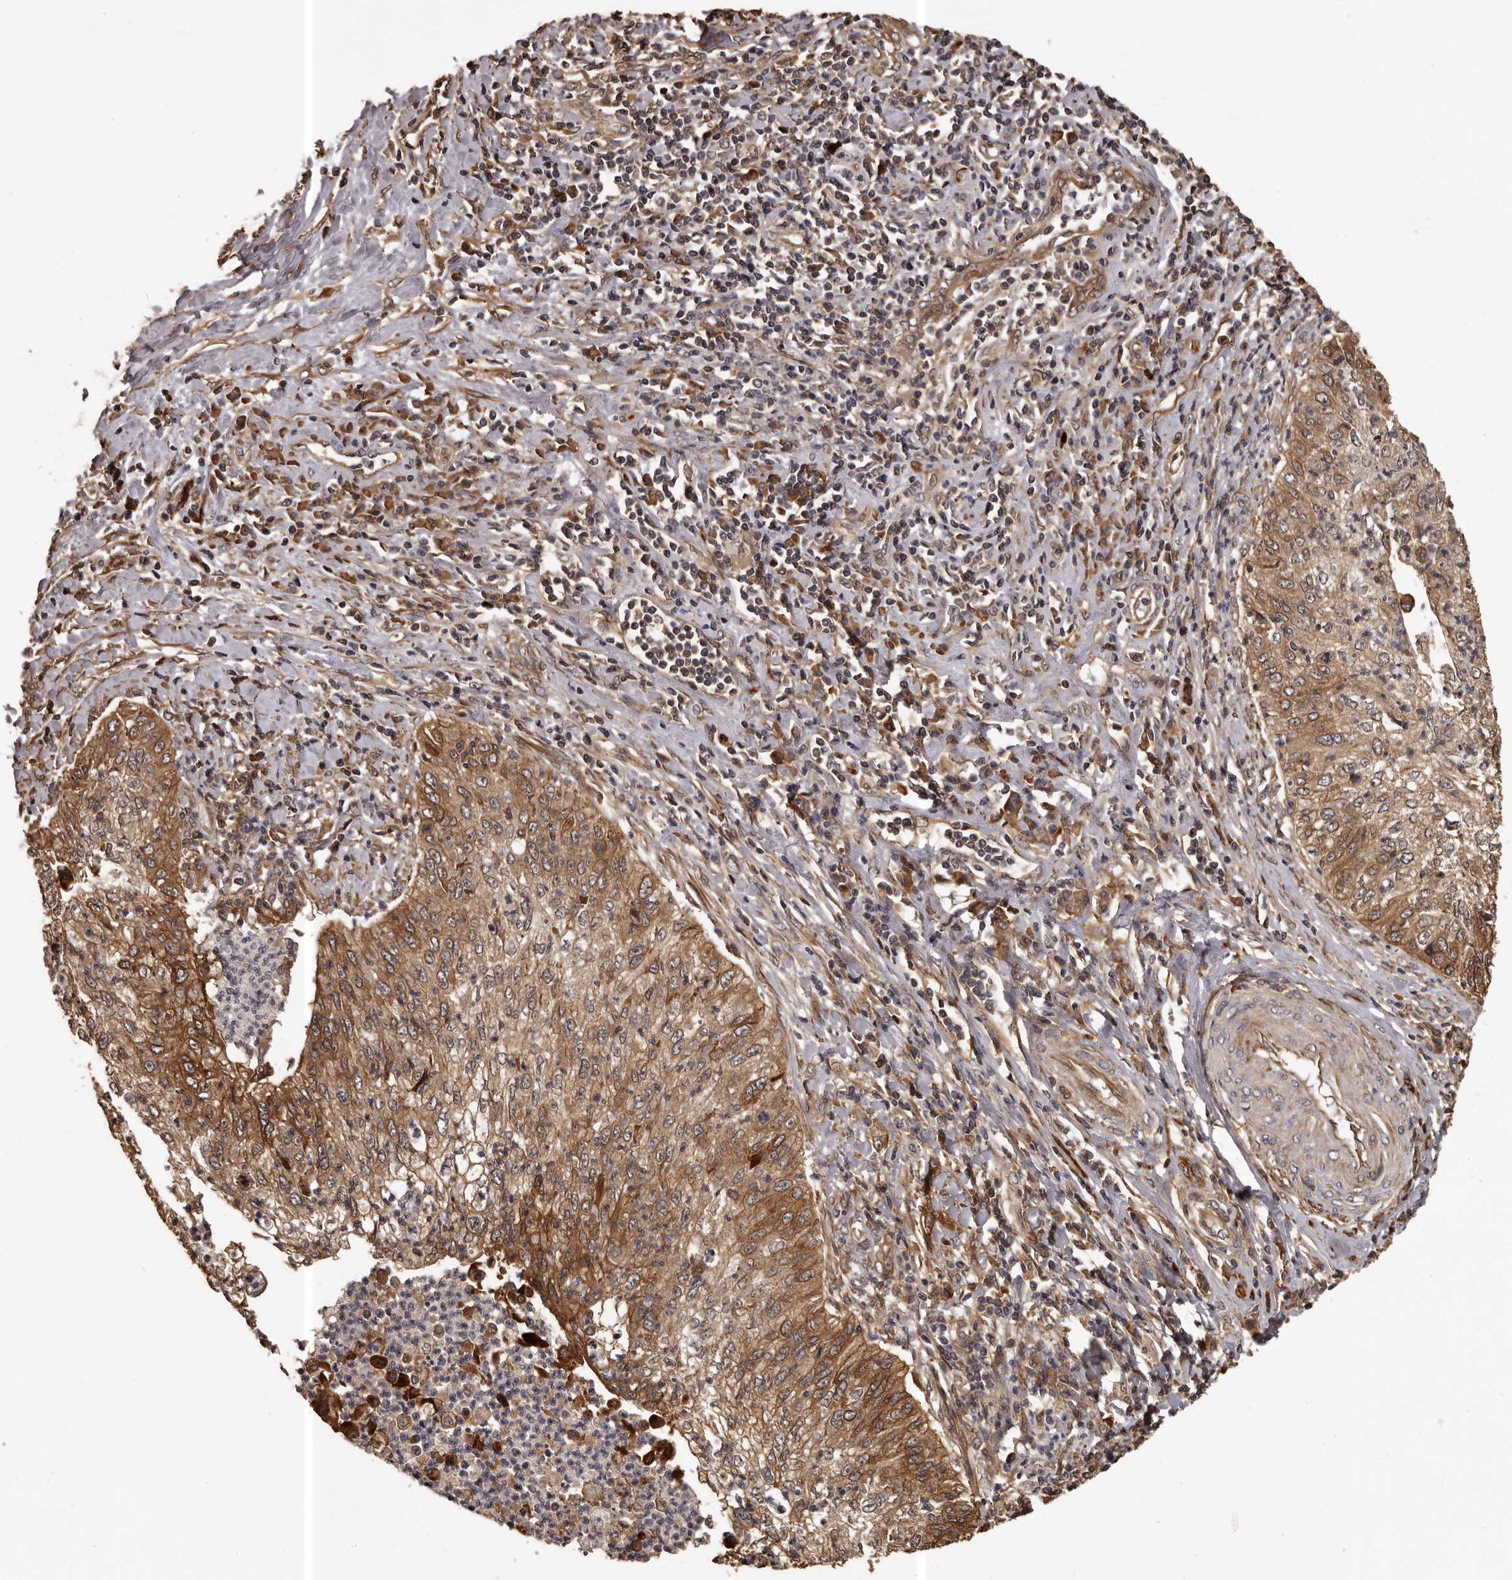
{"staining": {"intensity": "moderate", "quantity": ">75%", "location": "cytoplasmic/membranous"}, "tissue": "cervical cancer", "cell_type": "Tumor cells", "image_type": "cancer", "snomed": [{"axis": "morphology", "description": "Squamous cell carcinoma, NOS"}, {"axis": "topography", "description": "Cervix"}], "caption": "Tumor cells show moderate cytoplasmic/membranous staining in approximately >75% of cells in cervical squamous cell carcinoma.", "gene": "SLITRK6", "patient": {"sex": "female", "age": 30}}